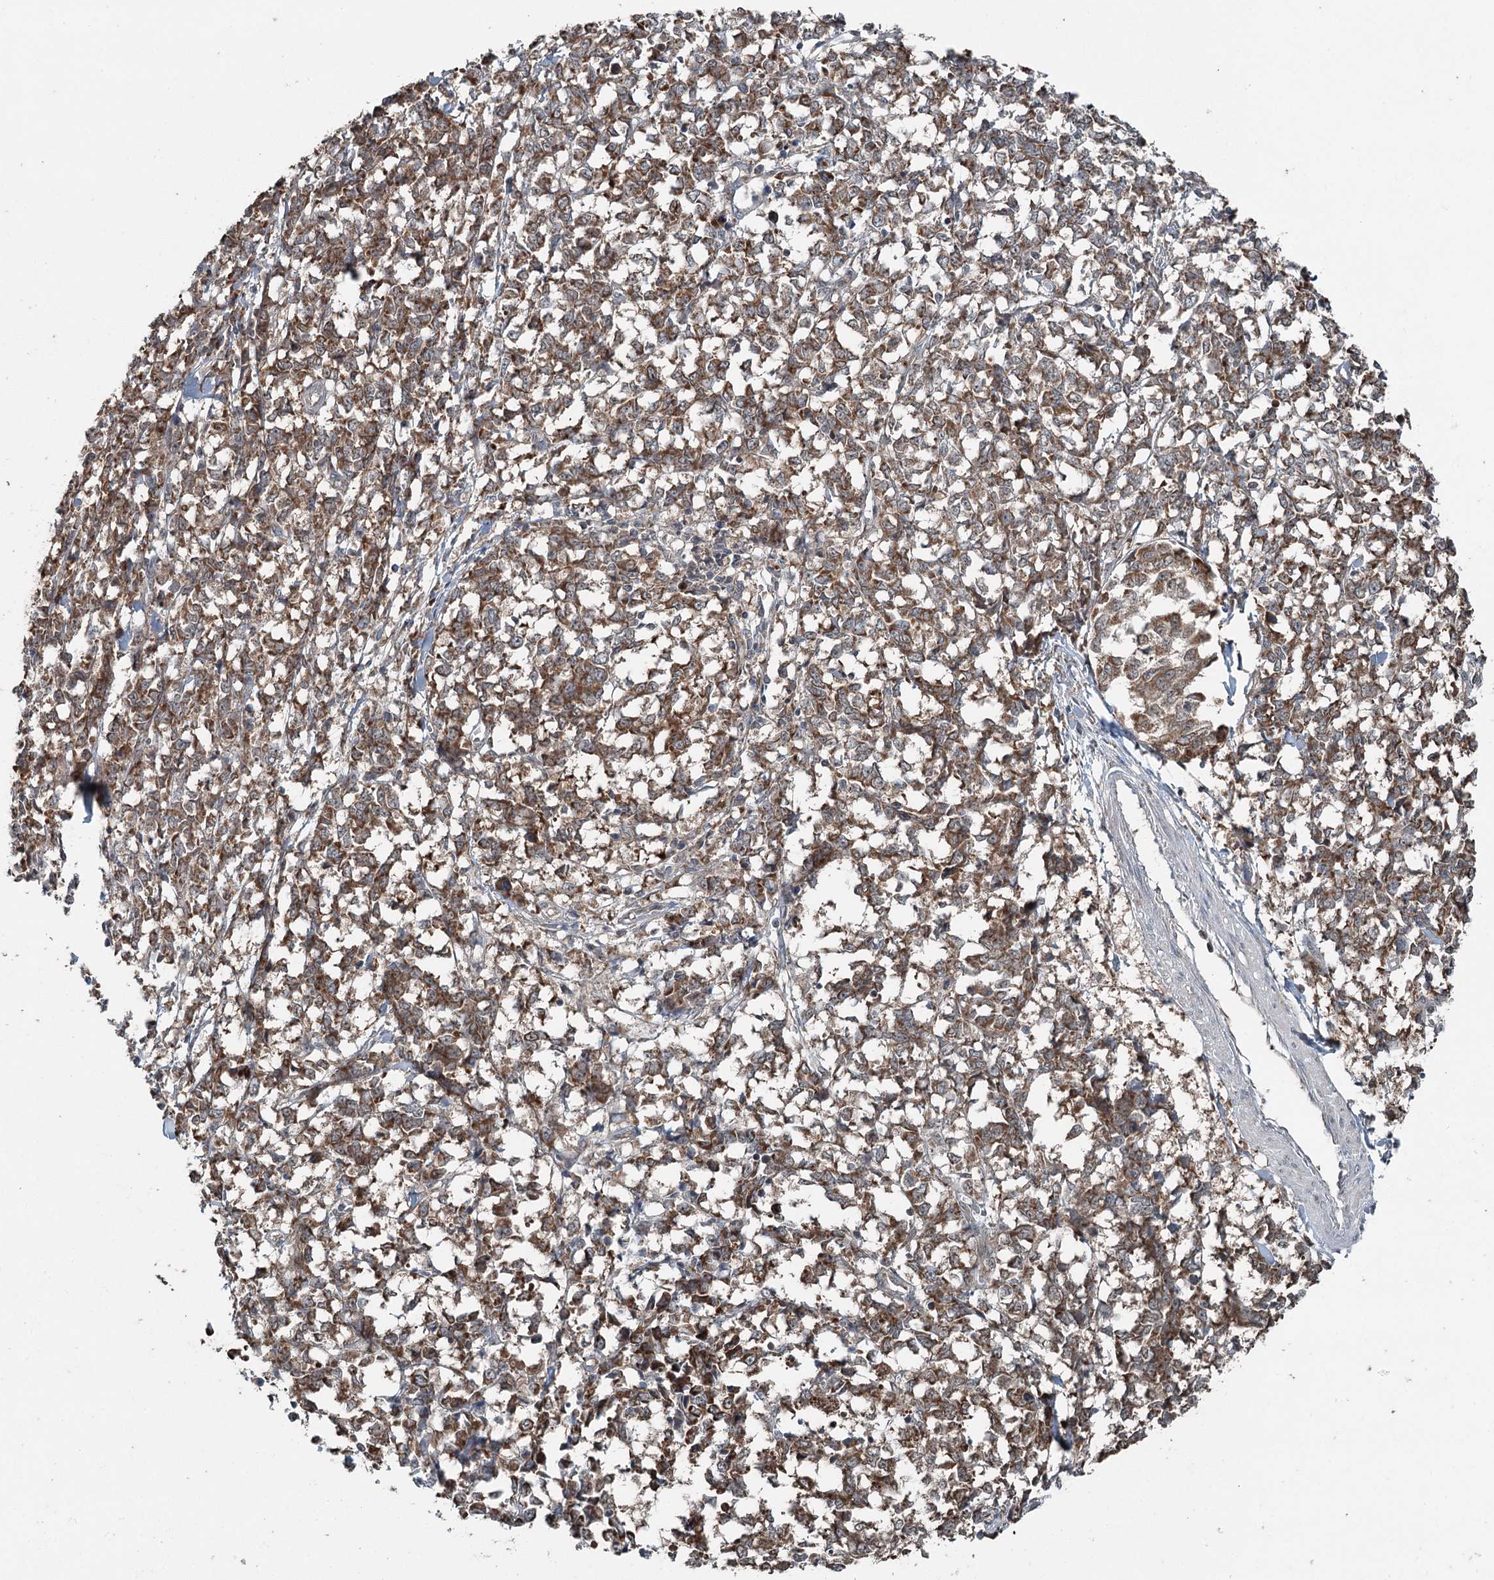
{"staining": {"intensity": "moderate", "quantity": ">75%", "location": "cytoplasmic/membranous"}, "tissue": "melanoma", "cell_type": "Tumor cells", "image_type": "cancer", "snomed": [{"axis": "morphology", "description": "Malignant melanoma, NOS"}, {"axis": "topography", "description": "Skin"}], "caption": "This is a photomicrograph of immunohistochemistry (IHC) staining of melanoma, which shows moderate expression in the cytoplasmic/membranous of tumor cells.", "gene": "WAPL", "patient": {"sex": "female", "age": 72}}